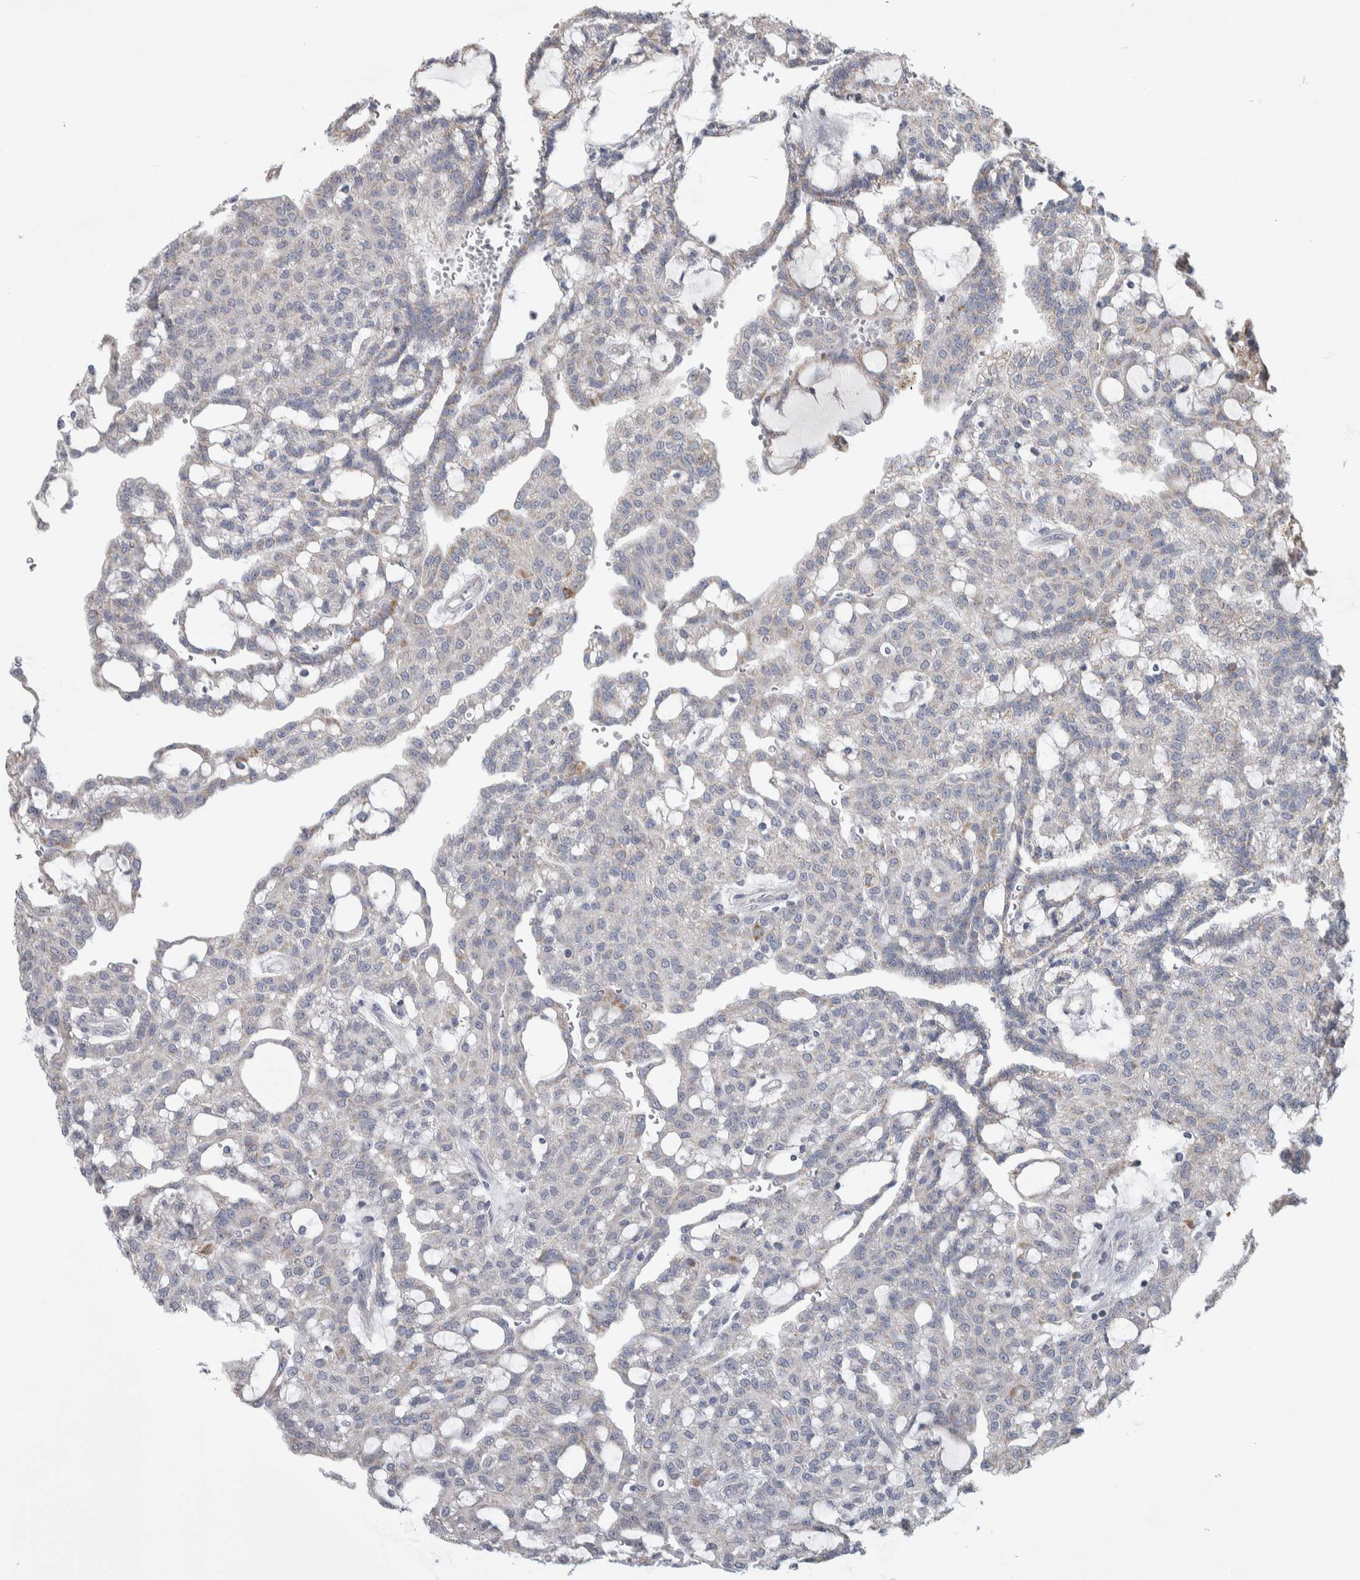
{"staining": {"intensity": "negative", "quantity": "none", "location": "none"}, "tissue": "renal cancer", "cell_type": "Tumor cells", "image_type": "cancer", "snomed": [{"axis": "morphology", "description": "Adenocarcinoma, NOS"}, {"axis": "topography", "description": "Kidney"}], "caption": "This photomicrograph is of renal cancer (adenocarcinoma) stained with immunohistochemistry to label a protein in brown with the nuclei are counter-stained blue. There is no staining in tumor cells.", "gene": "SCO1", "patient": {"sex": "male", "age": 63}}